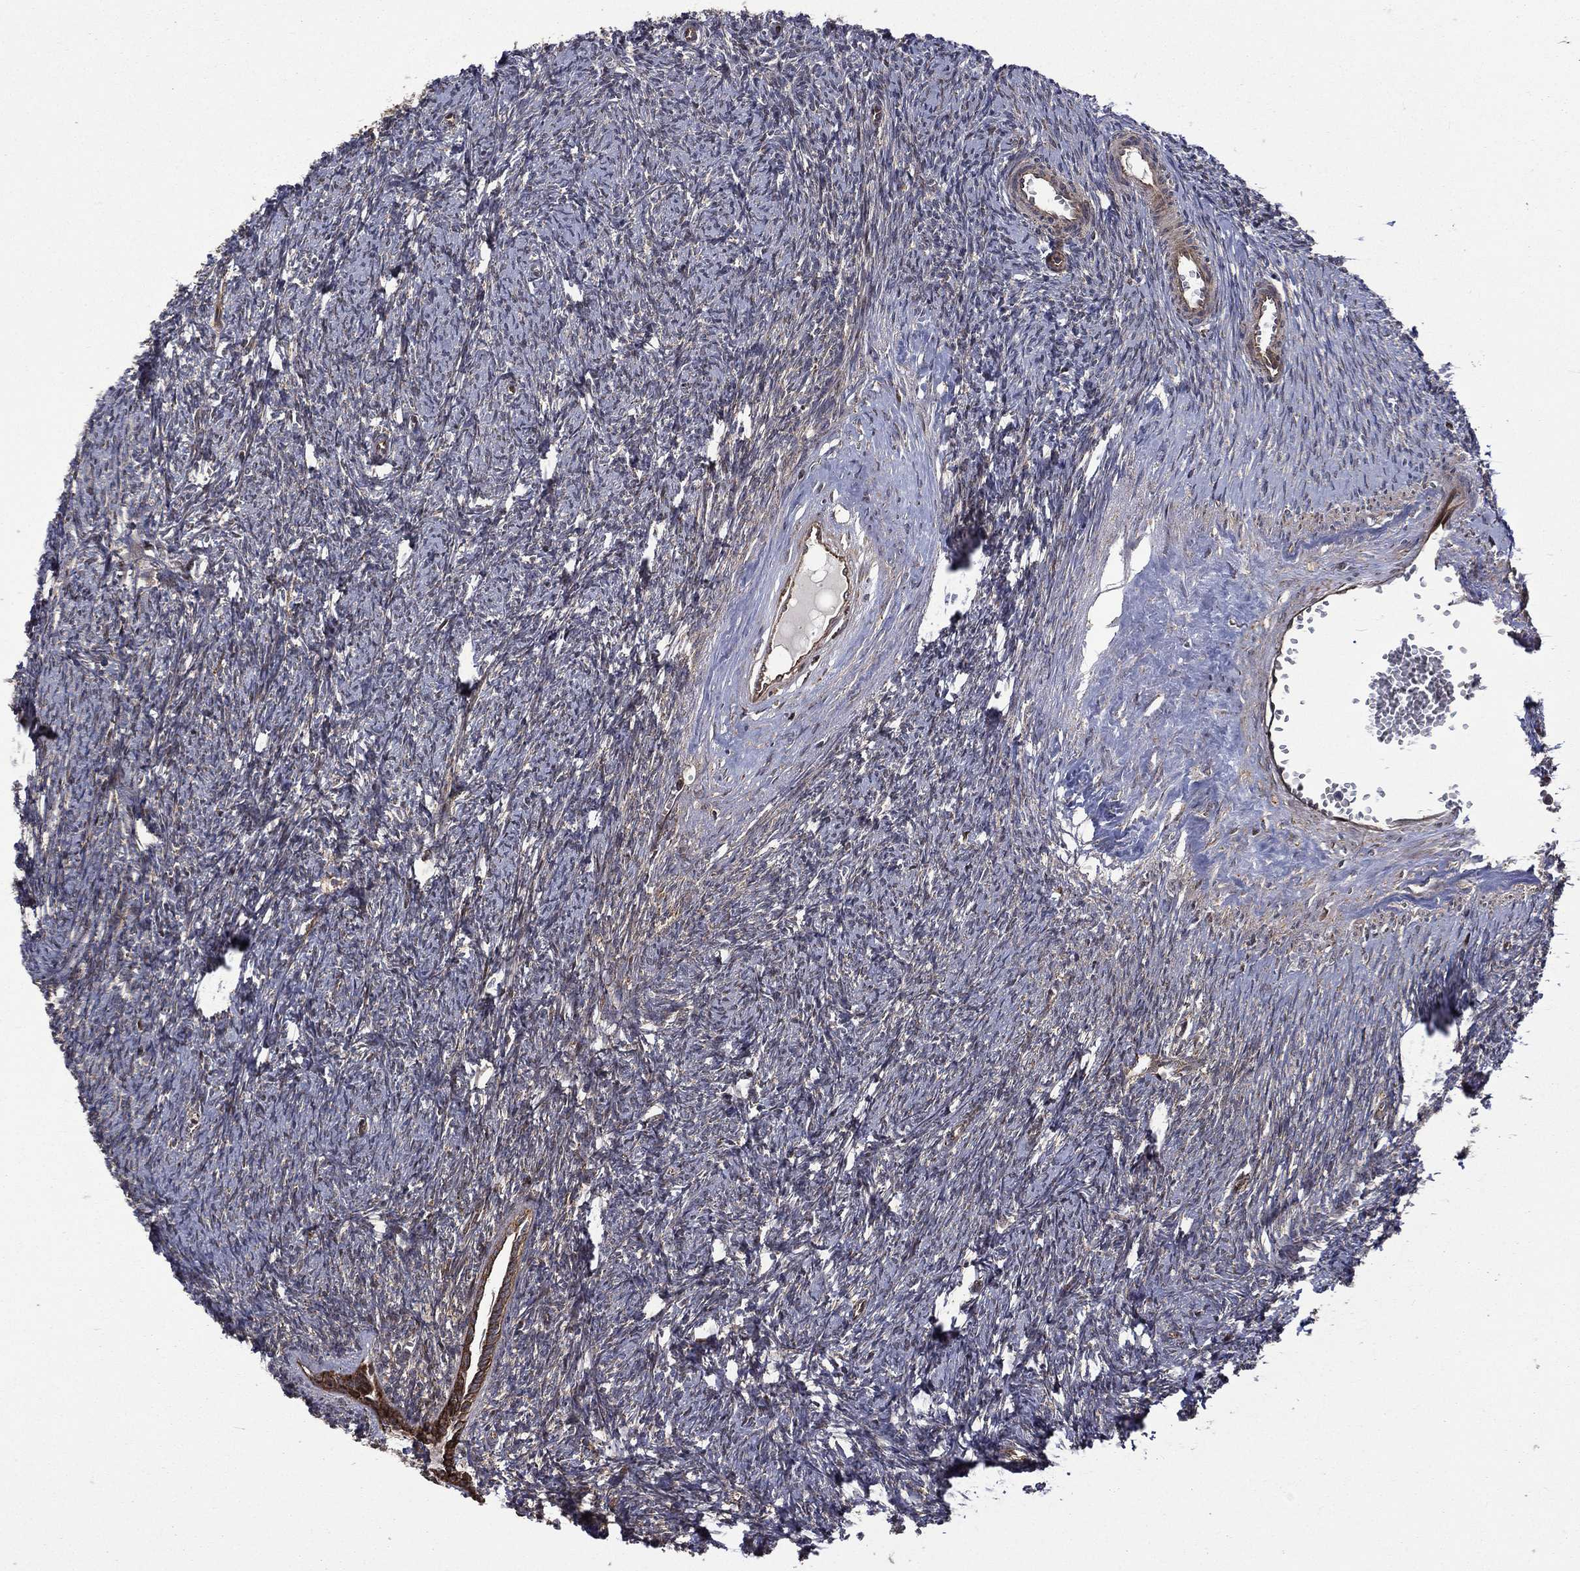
{"staining": {"intensity": "negative", "quantity": "none", "location": "none"}, "tissue": "ovary", "cell_type": "Ovarian stroma cells", "image_type": "normal", "snomed": [{"axis": "morphology", "description": "Normal tissue, NOS"}, {"axis": "topography", "description": "Fallopian tube"}, {"axis": "topography", "description": "Ovary"}], "caption": "IHC image of unremarkable ovary: human ovary stained with DAB (3,3'-diaminobenzidine) demonstrates no significant protein positivity in ovarian stroma cells.", "gene": "GIMAP6", "patient": {"sex": "female", "age": 33}}